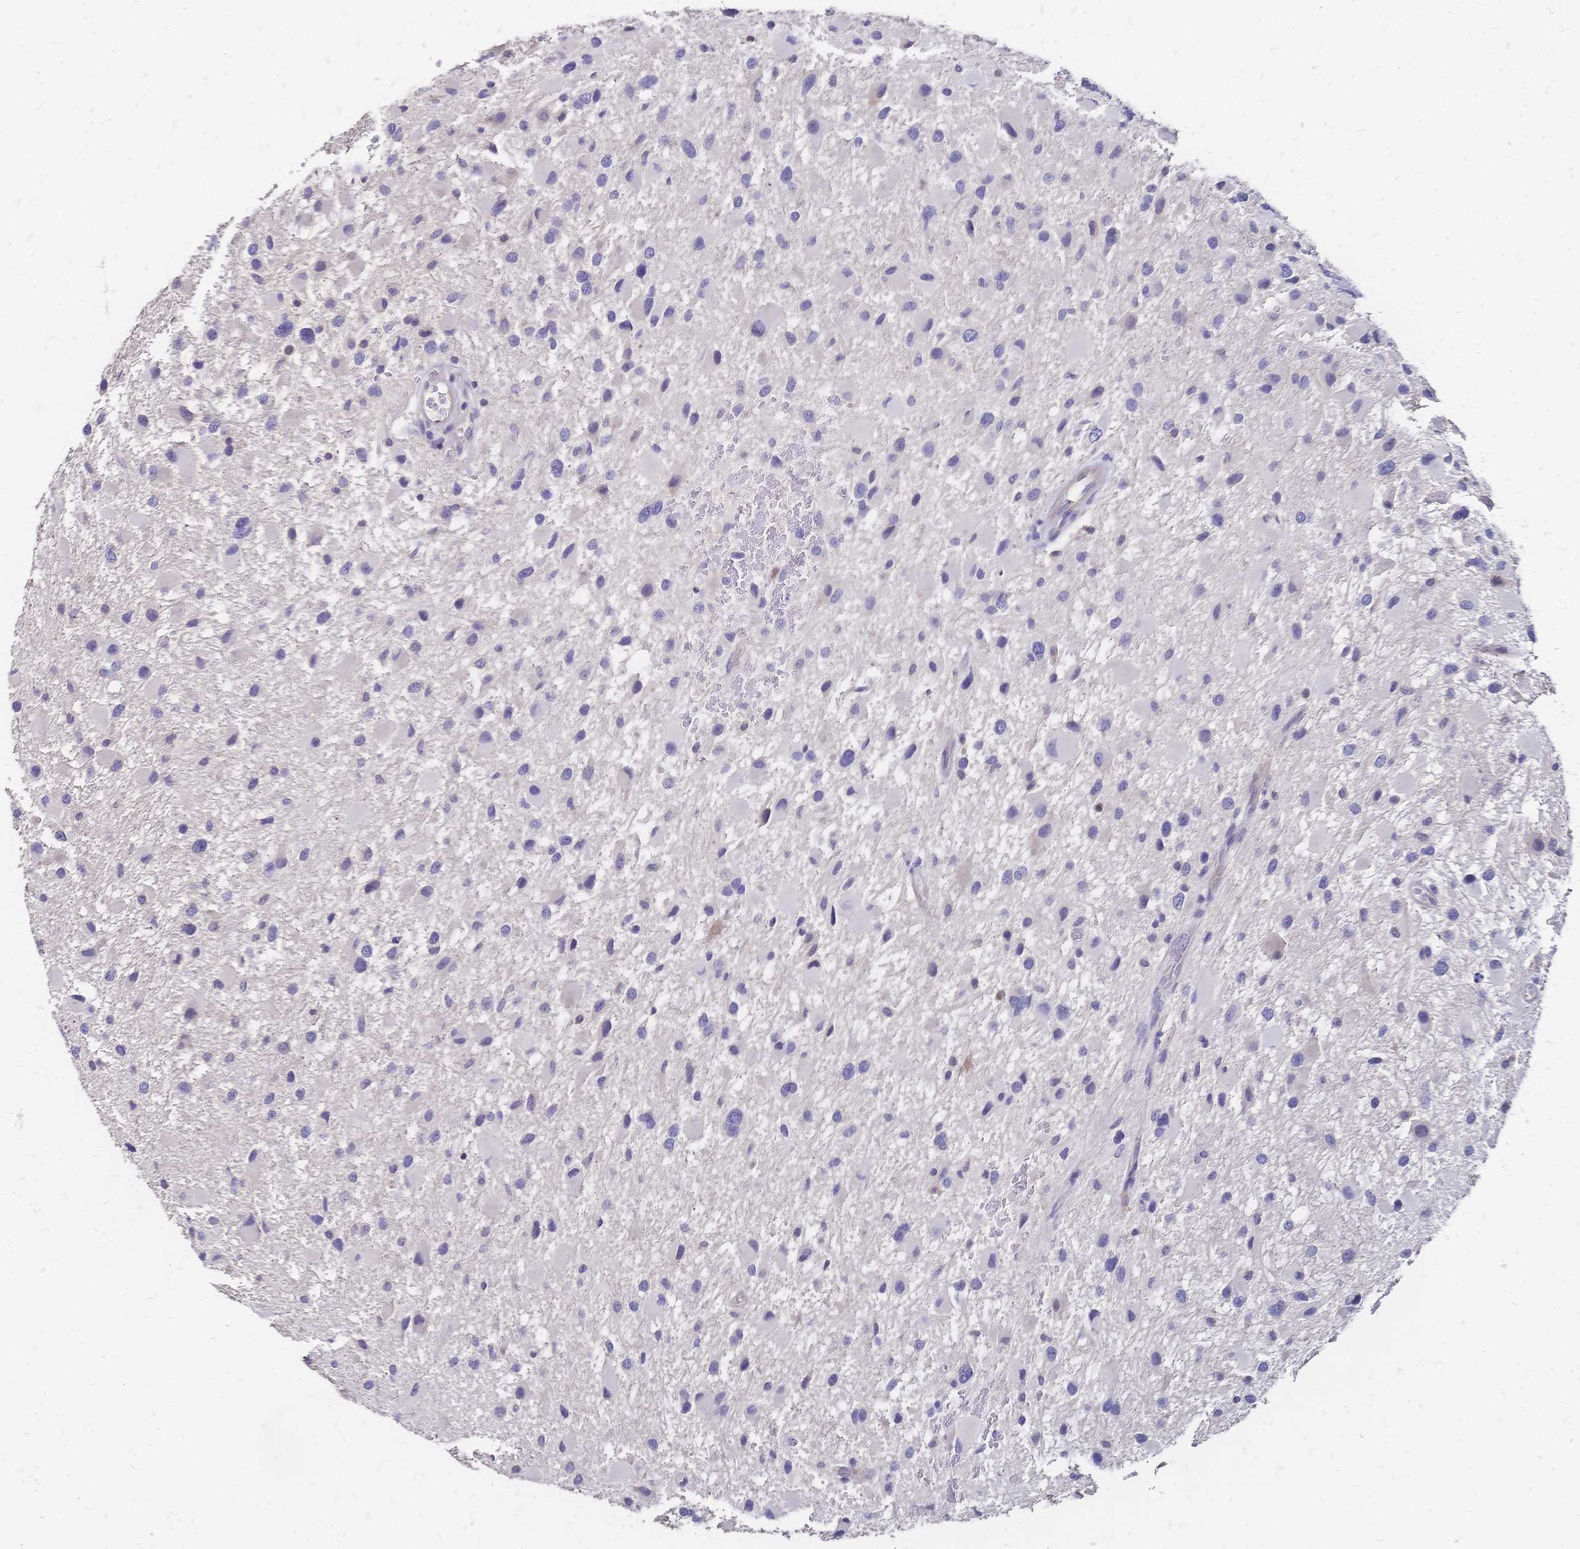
{"staining": {"intensity": "negative", "quantity": "none", "location": "none"}, "tissue": "glioma", "cell_type": "Tumor cells", "image_type": "cancer", "snomed": [{"axis": "morphology", "description": "Glioma, malignant, High grade"}, {"axis": "topography", "description": "Brain"}], "caption": "The histopathology image exhibits no staining of tumor cells in glioma.", "gene": "DTNB", "patient": {"sex": "female", "age": 40}}